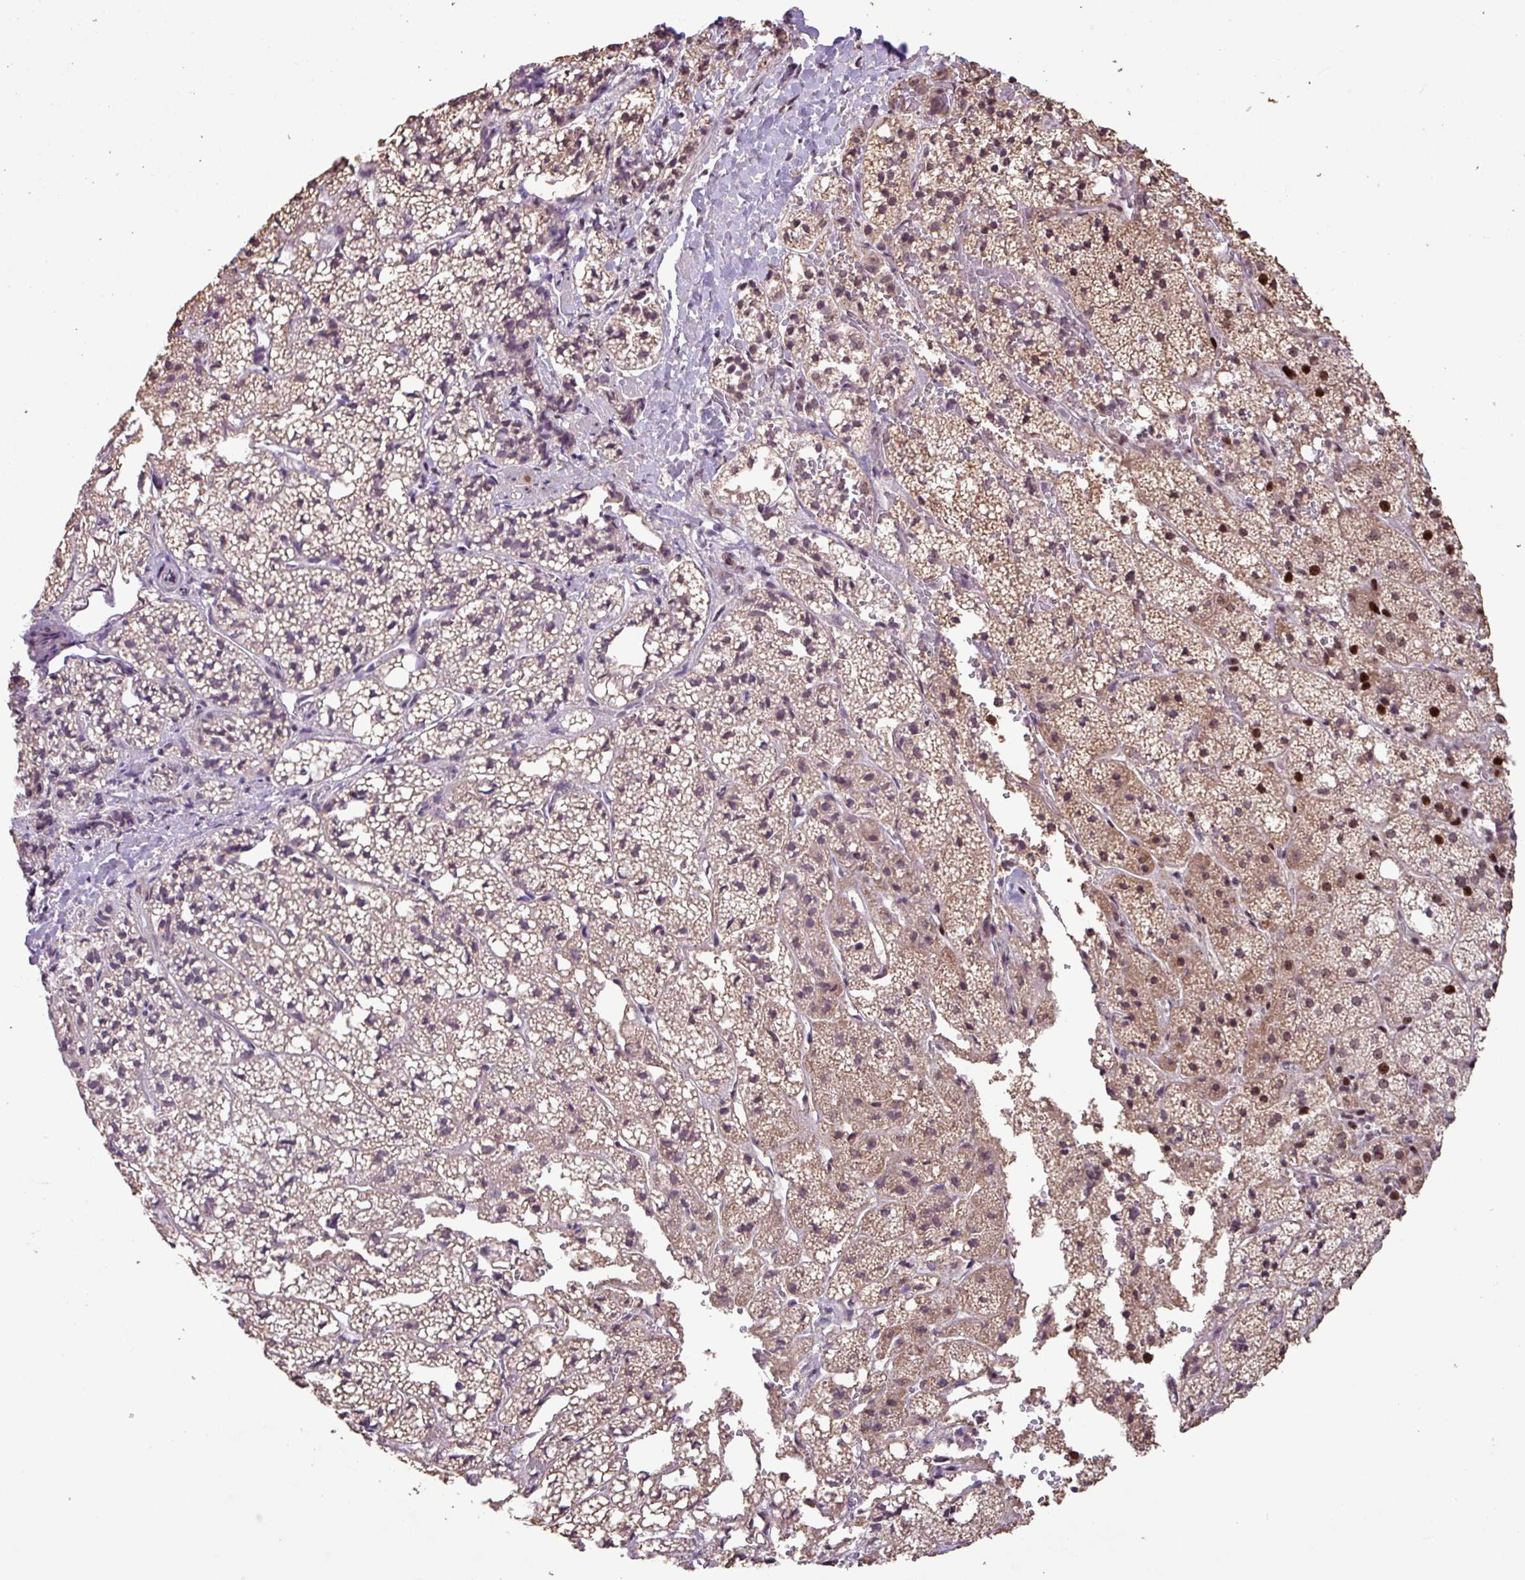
{"staining": {"intensity": "strong", "quantity": "<25%", "location": "nuclear"}, "tissue": "adrenal gland", "cell_type": "Glandular cells", "image_type": "normal", "snomed": [{"axis": "morphology", "description": "Normal tissue, NOS"}, {"axis": "topography", "description": "Adrenal gland"}], "caption": "Protein expression by IHC demonstrates strong nuclear positivity in approximately <25% of glandular cells in benign adrenal gland.", "gene": "ZNF709", "patient": {"sex": "male", "age": 53}}